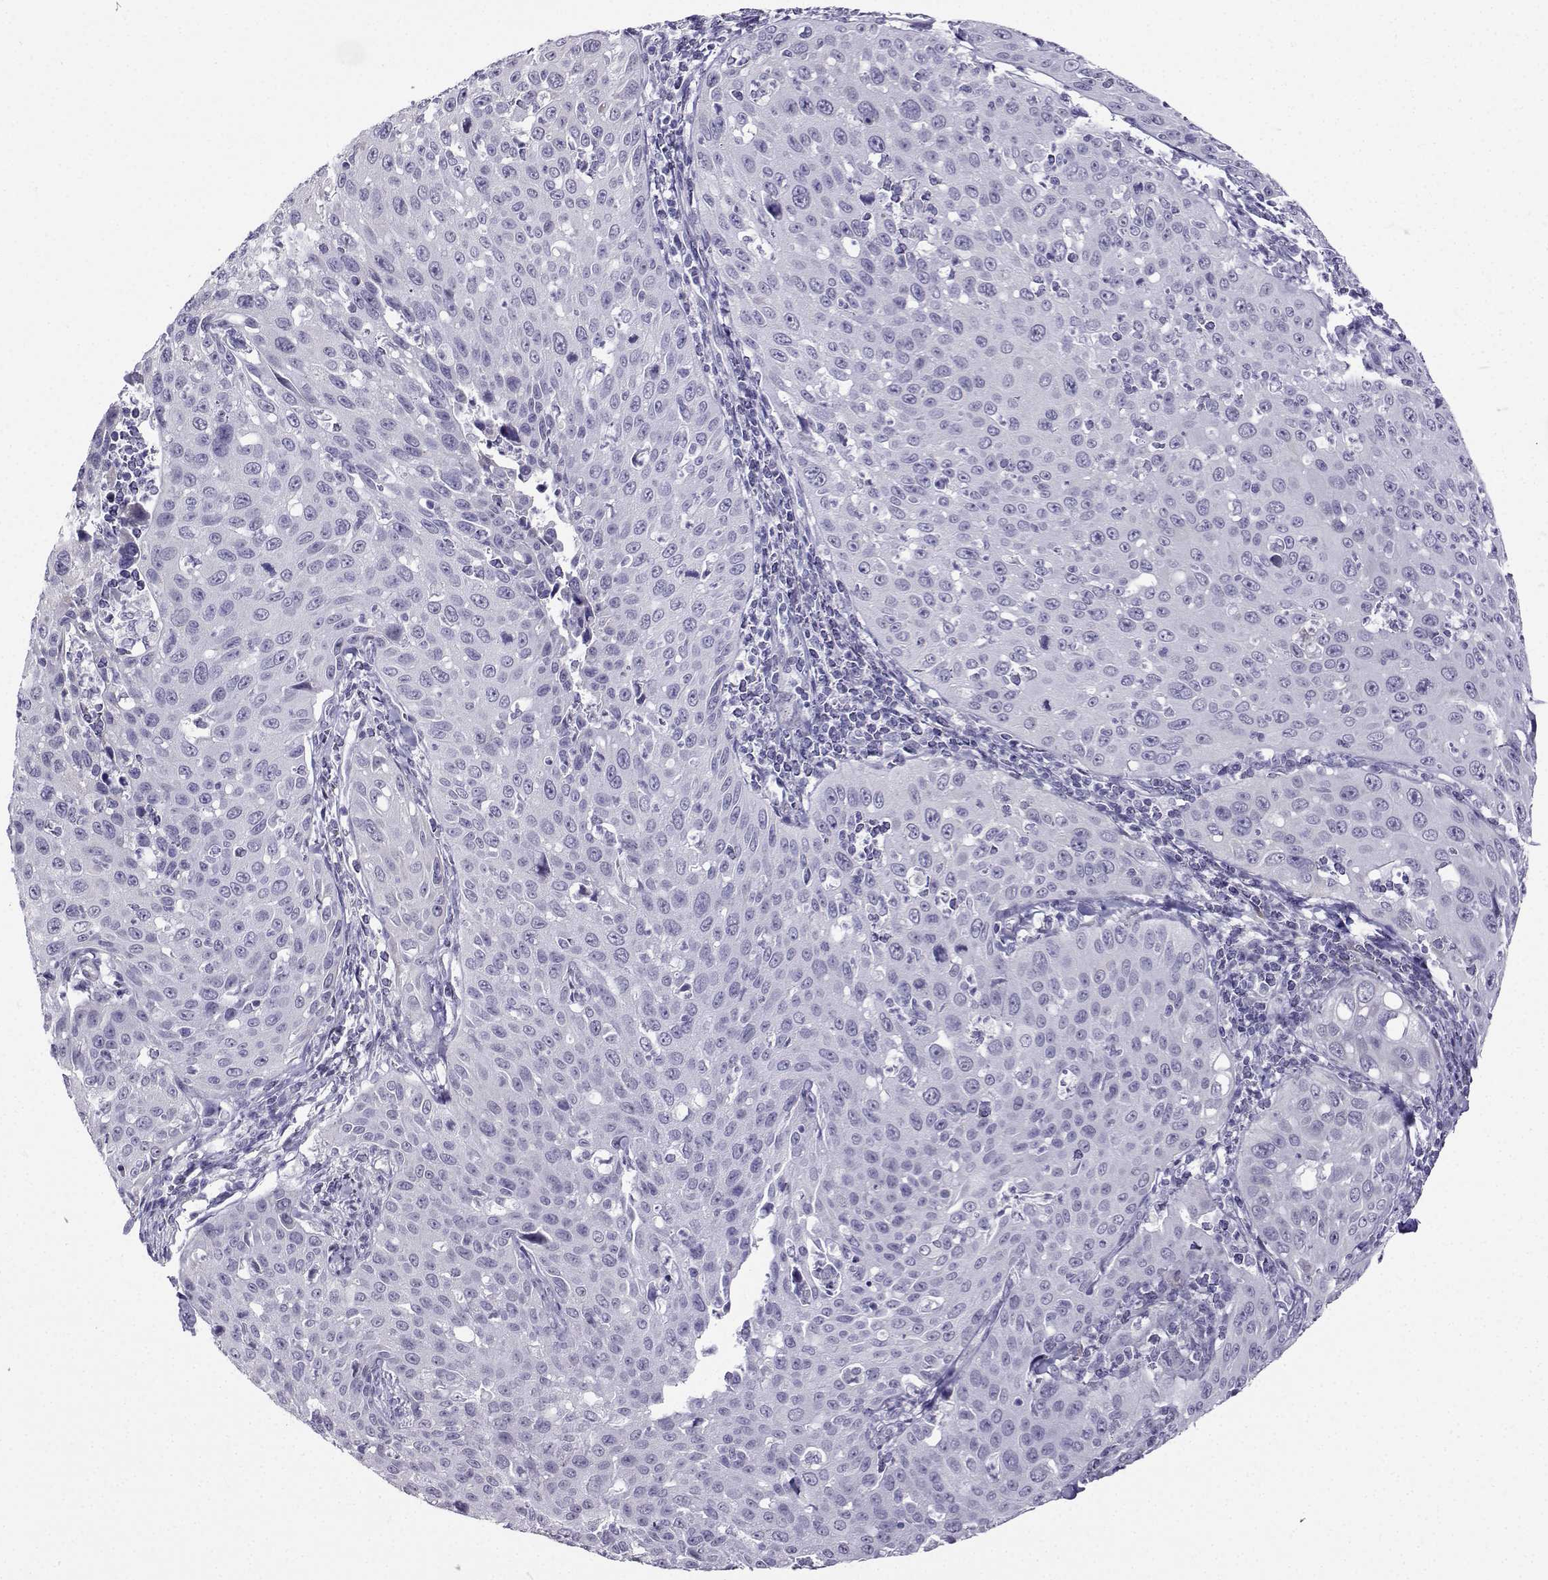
{"staining": {"intensity": "negative", "quantity": "none", "location": "none"}, "tissue": "cervical cancer", "cell_type": "Tumor cells", "image_type": "cancer", "snomed": [{"axis": "morphology", "description": "Squamous cell carcinoma, NOS"}, {"axis": "topography", "description": "Cervix"}], "caption": "Micrograph shows no significant protein expression in tumor cells of cervical cancer (squamous cell carcinoma).", "gene": "KIF17", "patient": {"sex": "female", "age": 26}}